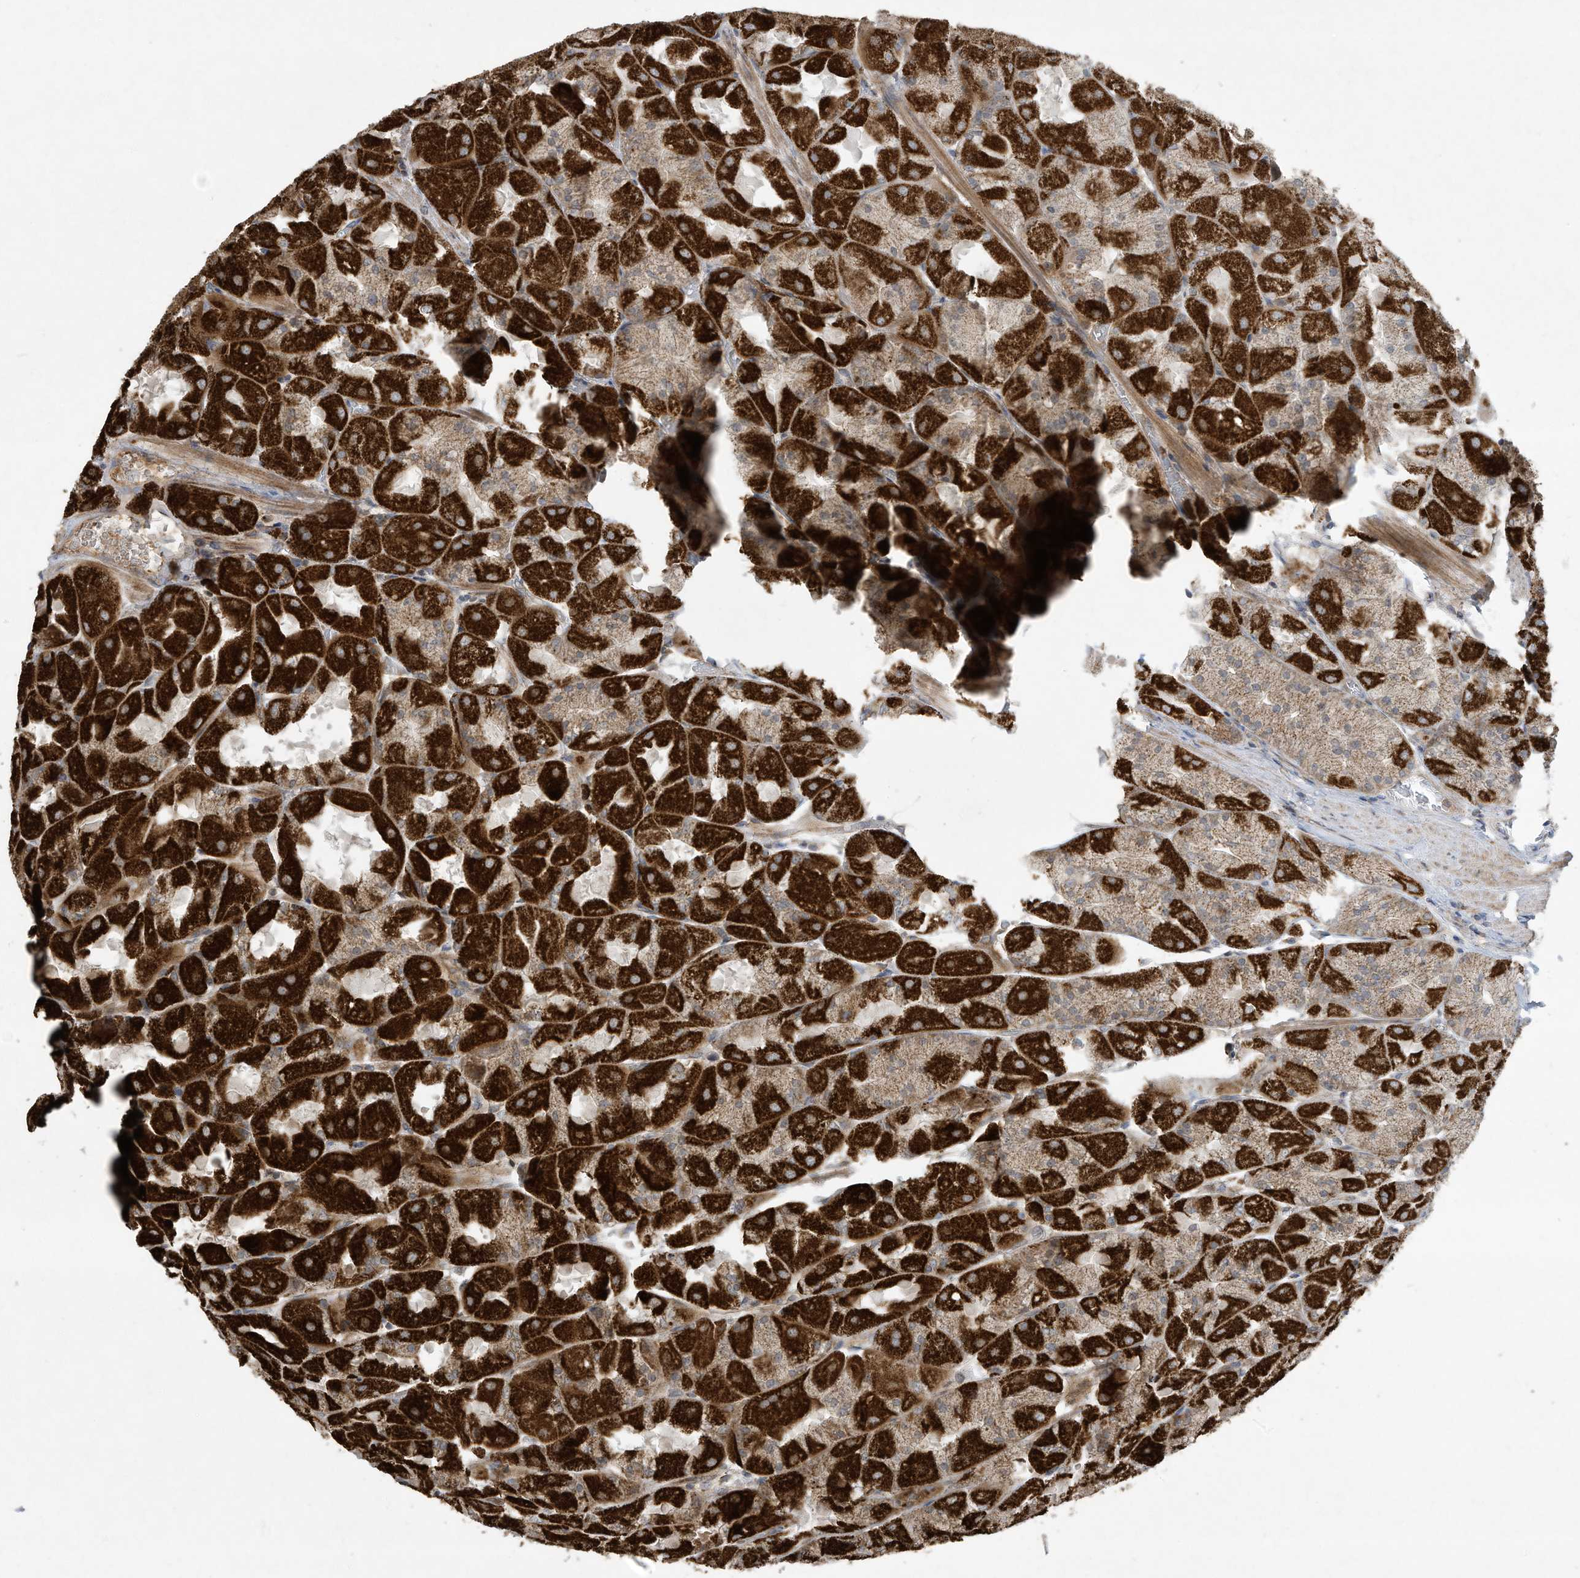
{"staining": {"intensity": "strong", "quantity": ">75%", "location": "cytoplasmic/membranous"}, "tissue": "stomach", "cell_type": "Glandular cells", "image_type": "normal", "snomed": [{"axis": "morphology", "description": "Normal tissue, NOS"}, {"axis": "topography", "description": "Stomach"}], "caption": "Stomach stained with DAB immunohistochemistry (IHC) reveals high levels of strong cytoplasmic/membranous staining in approximately >75% of glandular cells. (DAB = brown stain, brightfield microscopy at high magnification).", "gene": "C2orf74", "patient": {"sex": "female", "age": 61}}